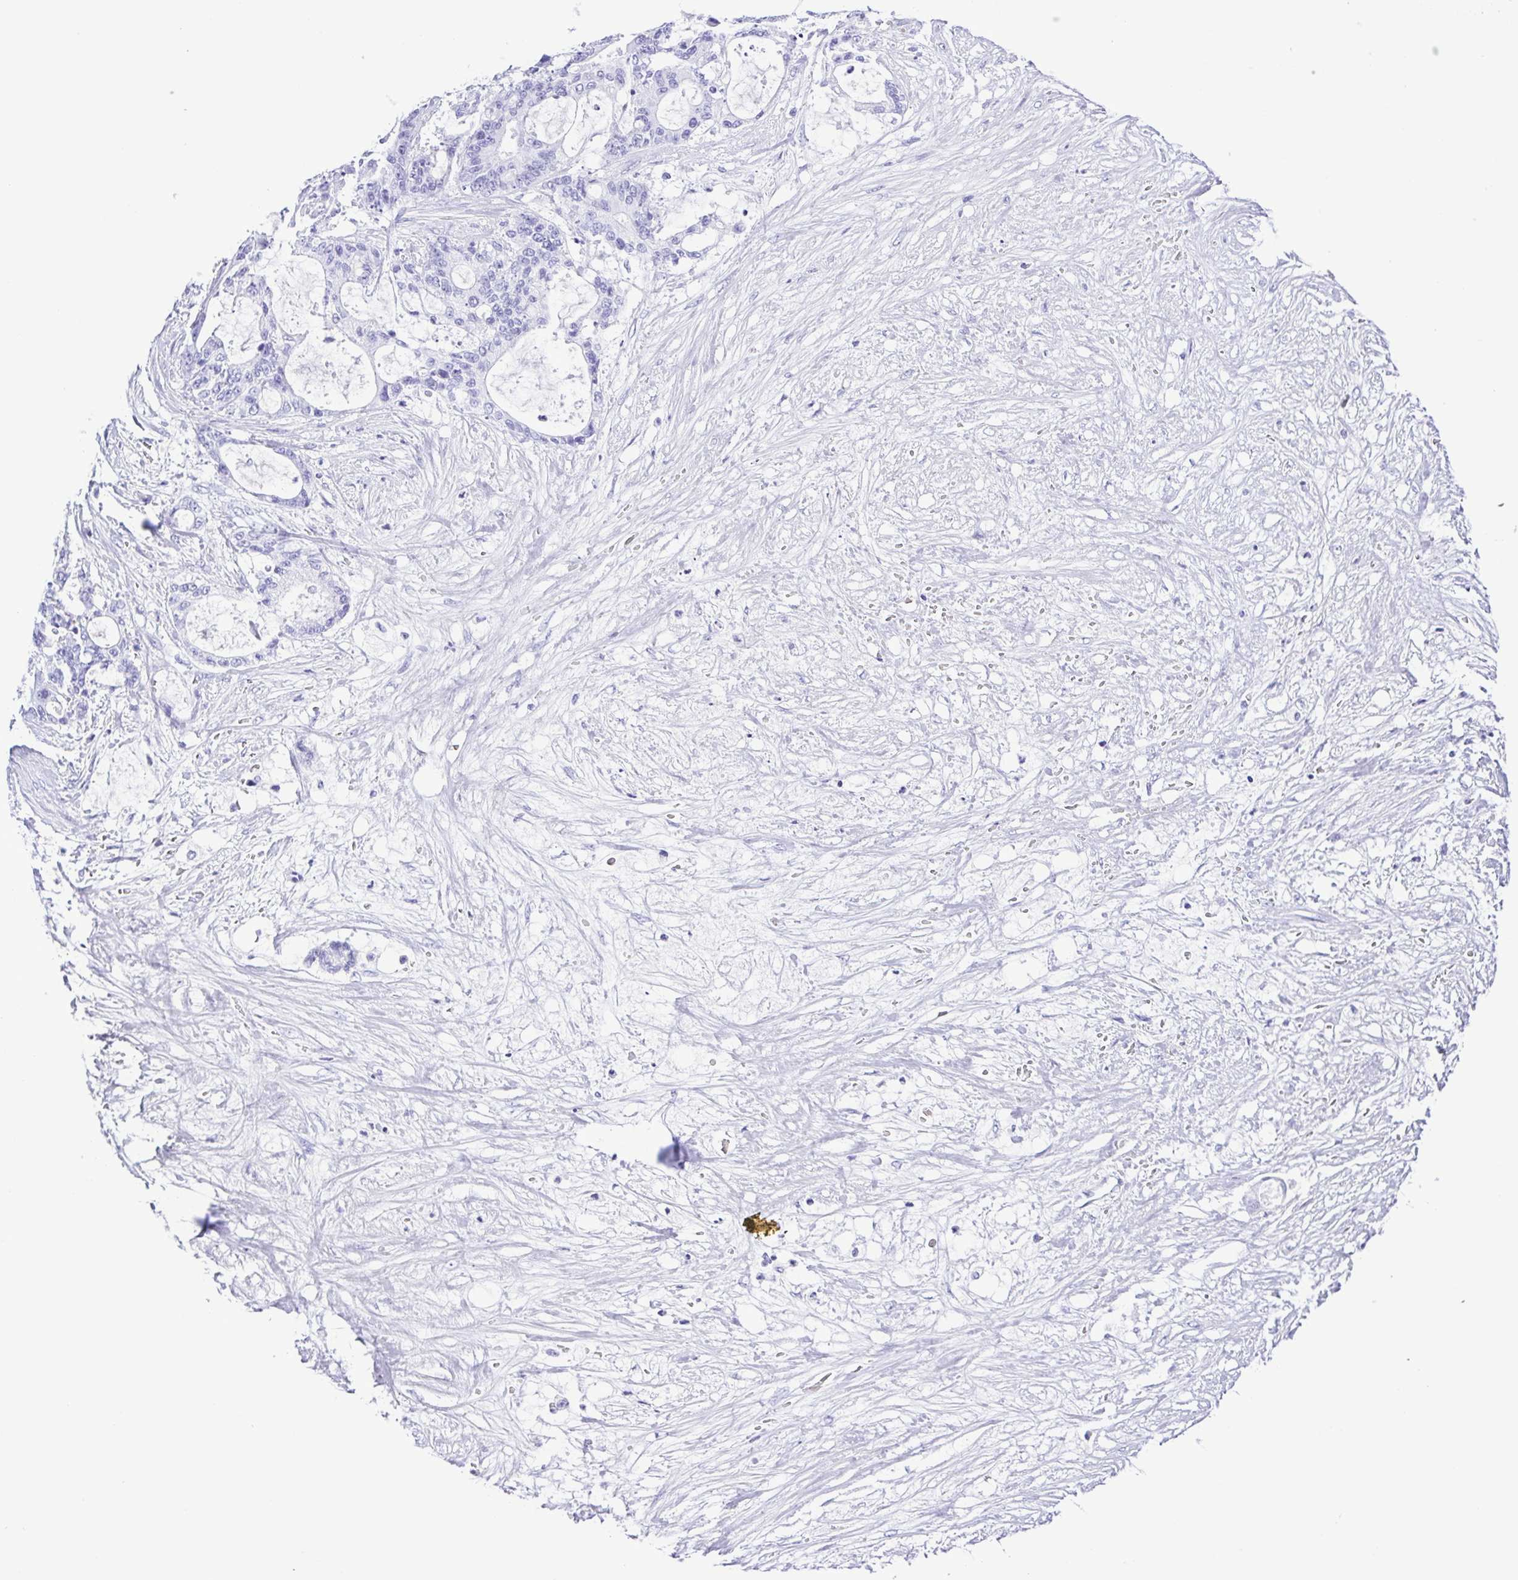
{"staining": {"intensity": "negative", "quantity": "none", "location": "none"}, "tissue": "liver cancer", "cell_type": "Tumor cells", "image_type": "cancer", "snomed": [{"axis": "morphology", "description": "Normal tissue, NOS"}, {"axis": "morphology", "description": "Cholangiocarcinoma"}, {"axis": "topography", "description": "Liver"}, {"axis": "topography", "description": "Peripheral nerve tissue"}], "caption": "An IHC image of liver cholangiocarcinoma is shown. There is no staining in tumor cells of liver cholangiocarcinoma.", "gene": "SYT1", "patient": {"sex": "female", "age": 73}}